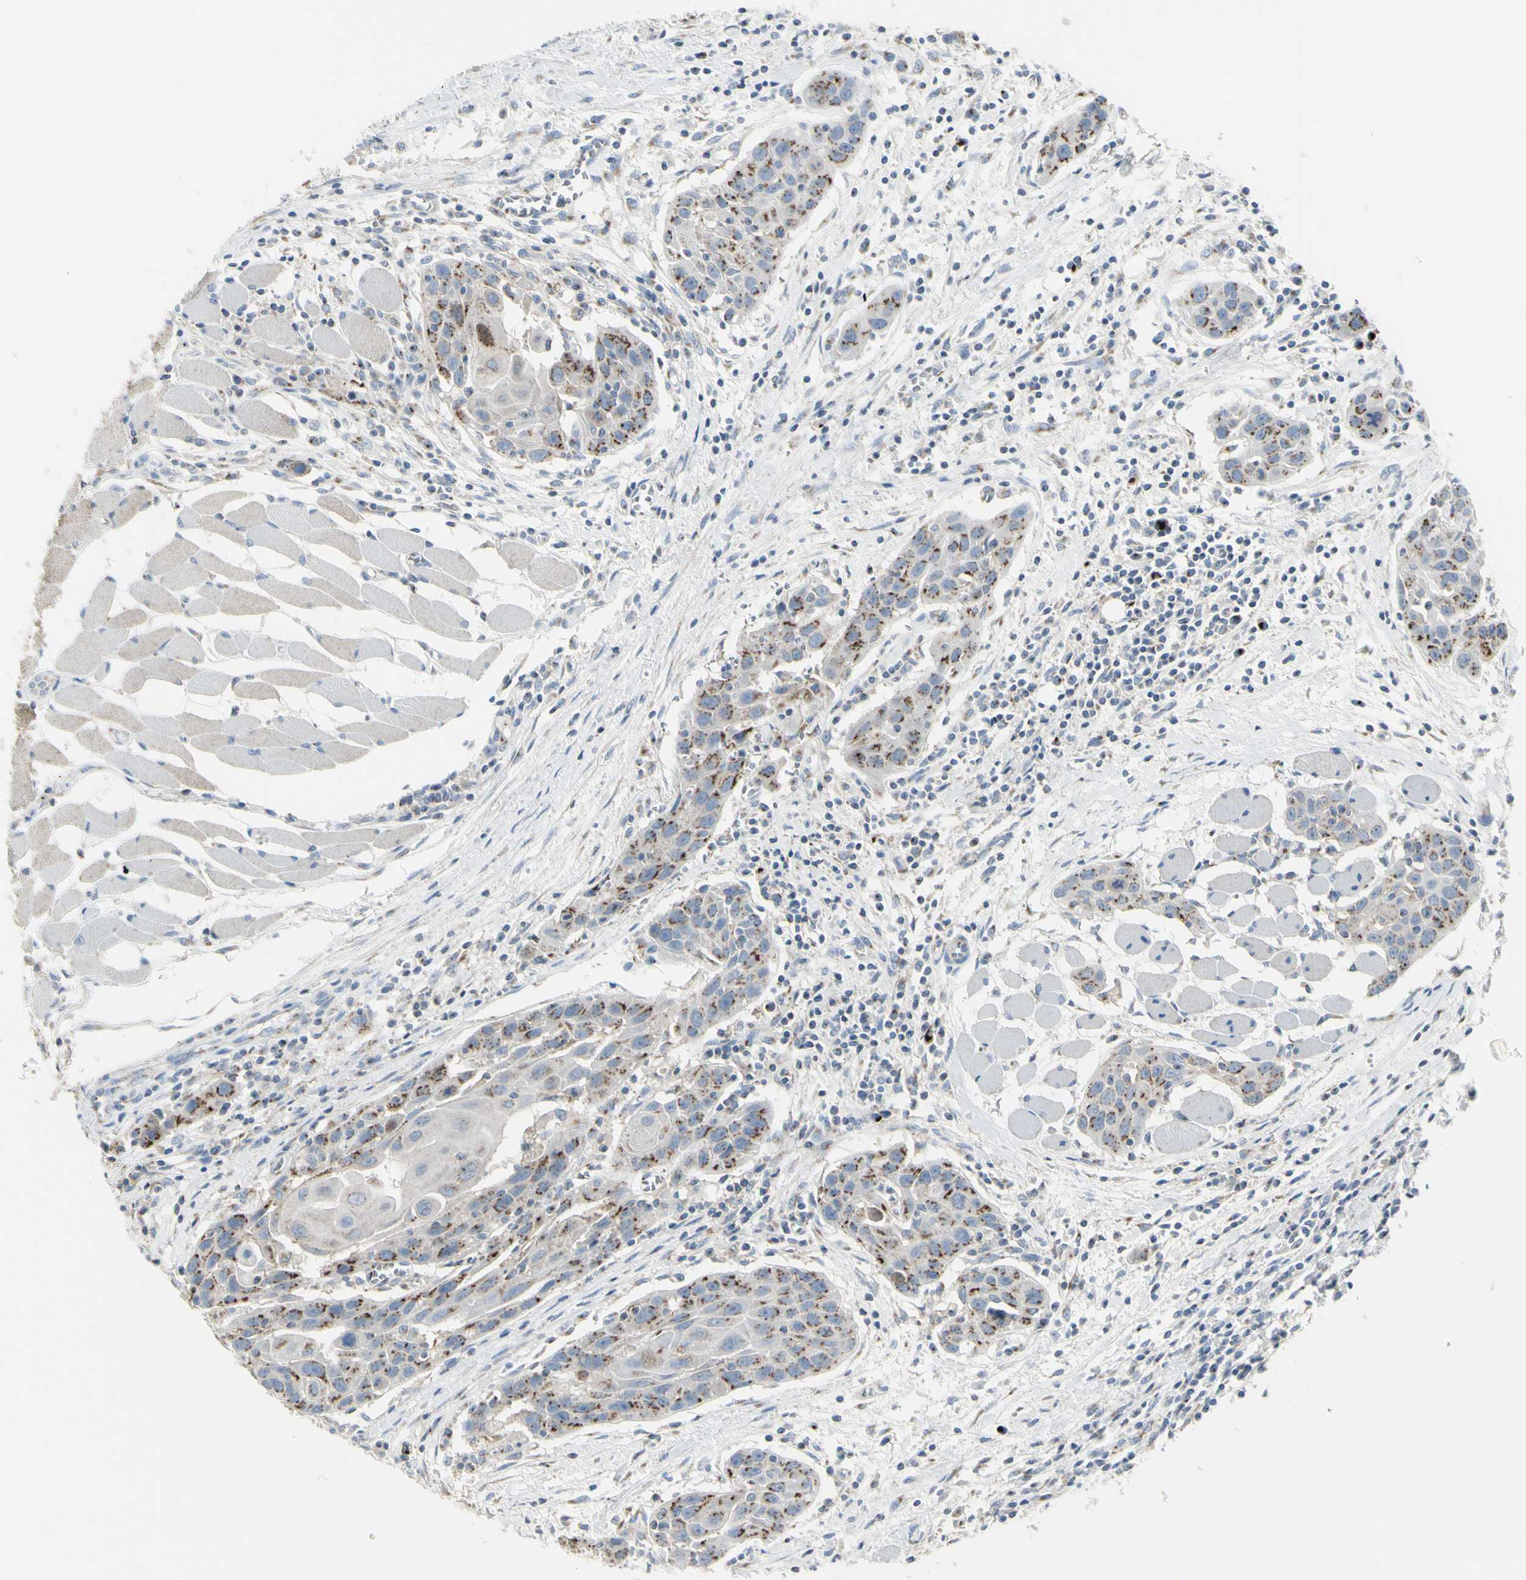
{"staining": {"intensity": "moderate", "quantity": ">75%", "location": "cytoplasmic/membranous"}, "tissue": "head and neck cancer", "cell_type": "Tumor cells", "image_type": "cancer", "snomed": [{"axis": "morphology", "description": "Squamous cell carcinoma, NOS"}, {"axis": "topography", "description": "Oral tissue"}, {"axis": "topography", "description": "Head-Neck"}], "caption": "This micrograph demonstrates immunohistochemistry (IHC) staining of human head and neck cancer, with medium moderate cytoplasmic/membranous staining in about >75% of tumor cells.", "gene": "B4GALT3", "patient": {"sex": "female", "age": 50}}